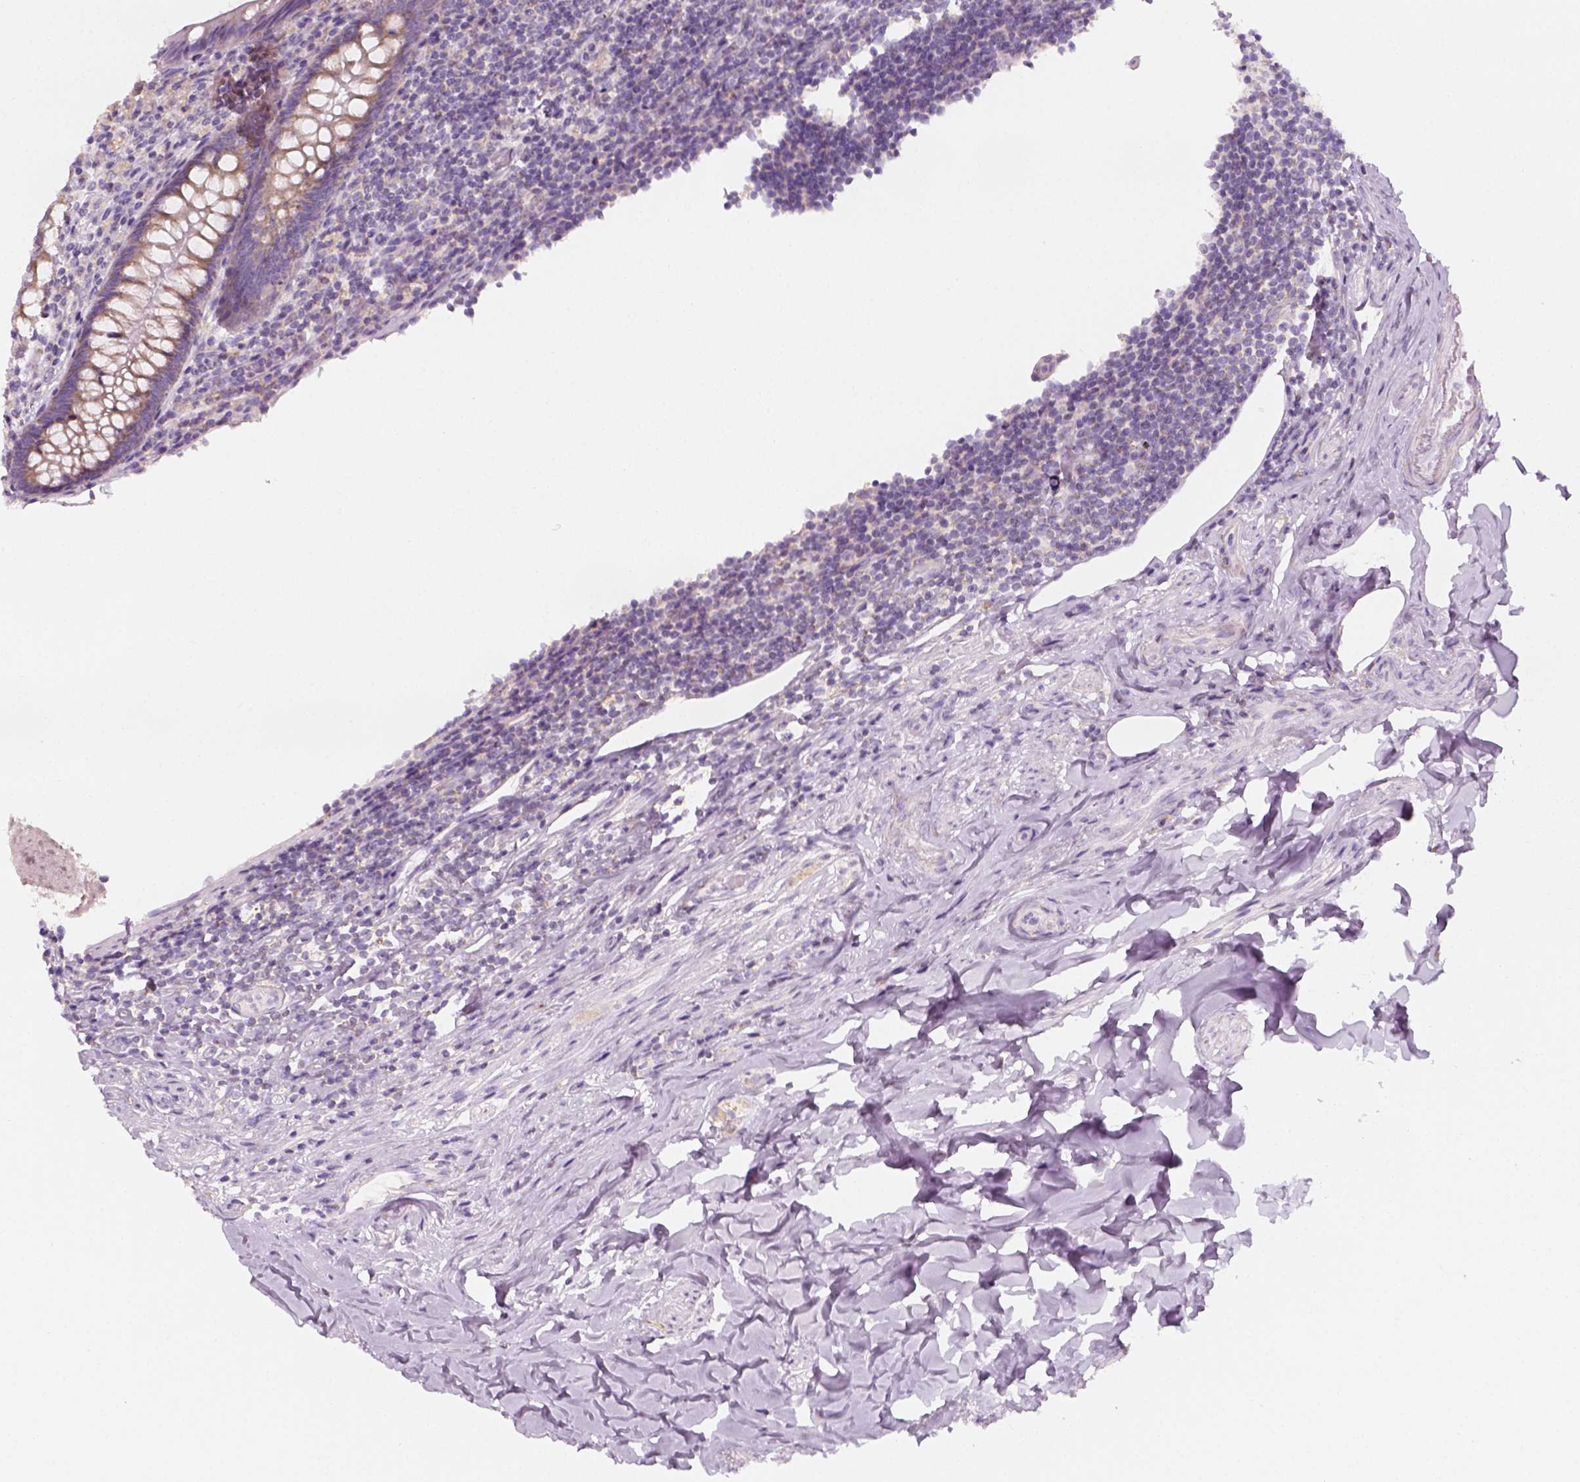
{"staining": {"intensity": "weak", "quantity": ">75%", "location": "cytoplasmic/membranous"}, "tissue": "appendix", "cell_type": "Glandular cells", "image_type": "normal", "snomed": [{"axis": "morphology", "description": "Normal tissue, NOS"}, {"axis": "topography", "description": "Appendix"}], "caption": "Protein positivity by immunohistochemistry (IHC) reveals weak cytoplasmic/membranous expression in approximately >75% of glandular cells in unremarkable appendix.", "gene": "AWAT2", "patient": {"sex": "male", "age": 47}}